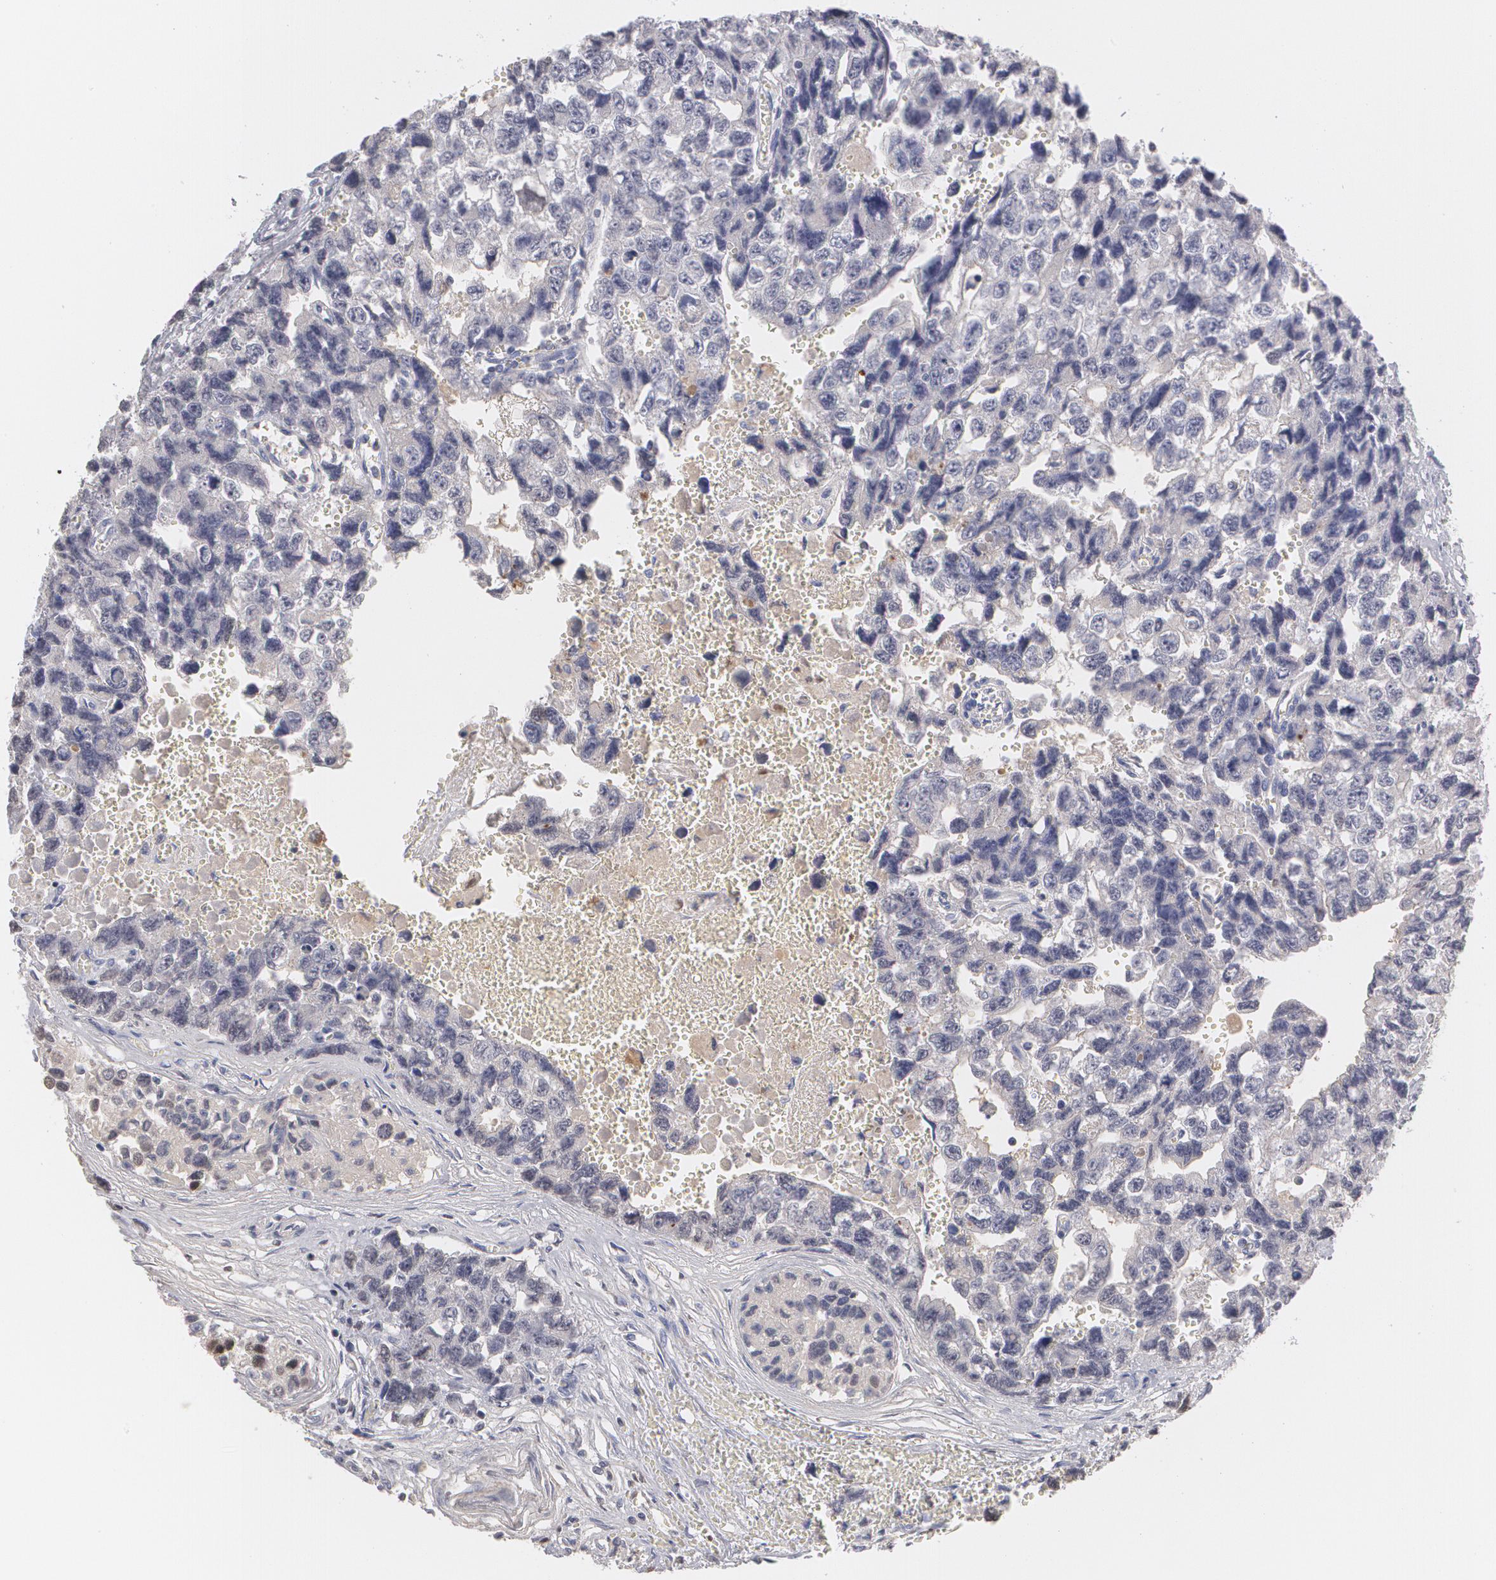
{"staining": {"intensity": "weak", "quantity": "<25%", "location": "cytoplasmic/membranous"}, "tissue": "testis cancer", "cell_type": "Tumor cells", "image_type": "cancer", "snomed": [{"axis": "morphology", "description": "Carcinoma, Embryonal, NOS"}, {"axis": "topography", "description": "Testis"}], "caption": "Tumor cells show no significant protein expression in testis embryonal carcinoma. (Brightfield microscopy of DAB IHC at high magnification).", "gene": "SERPINA1", "patient": {"sex": "male", "age": 31}}